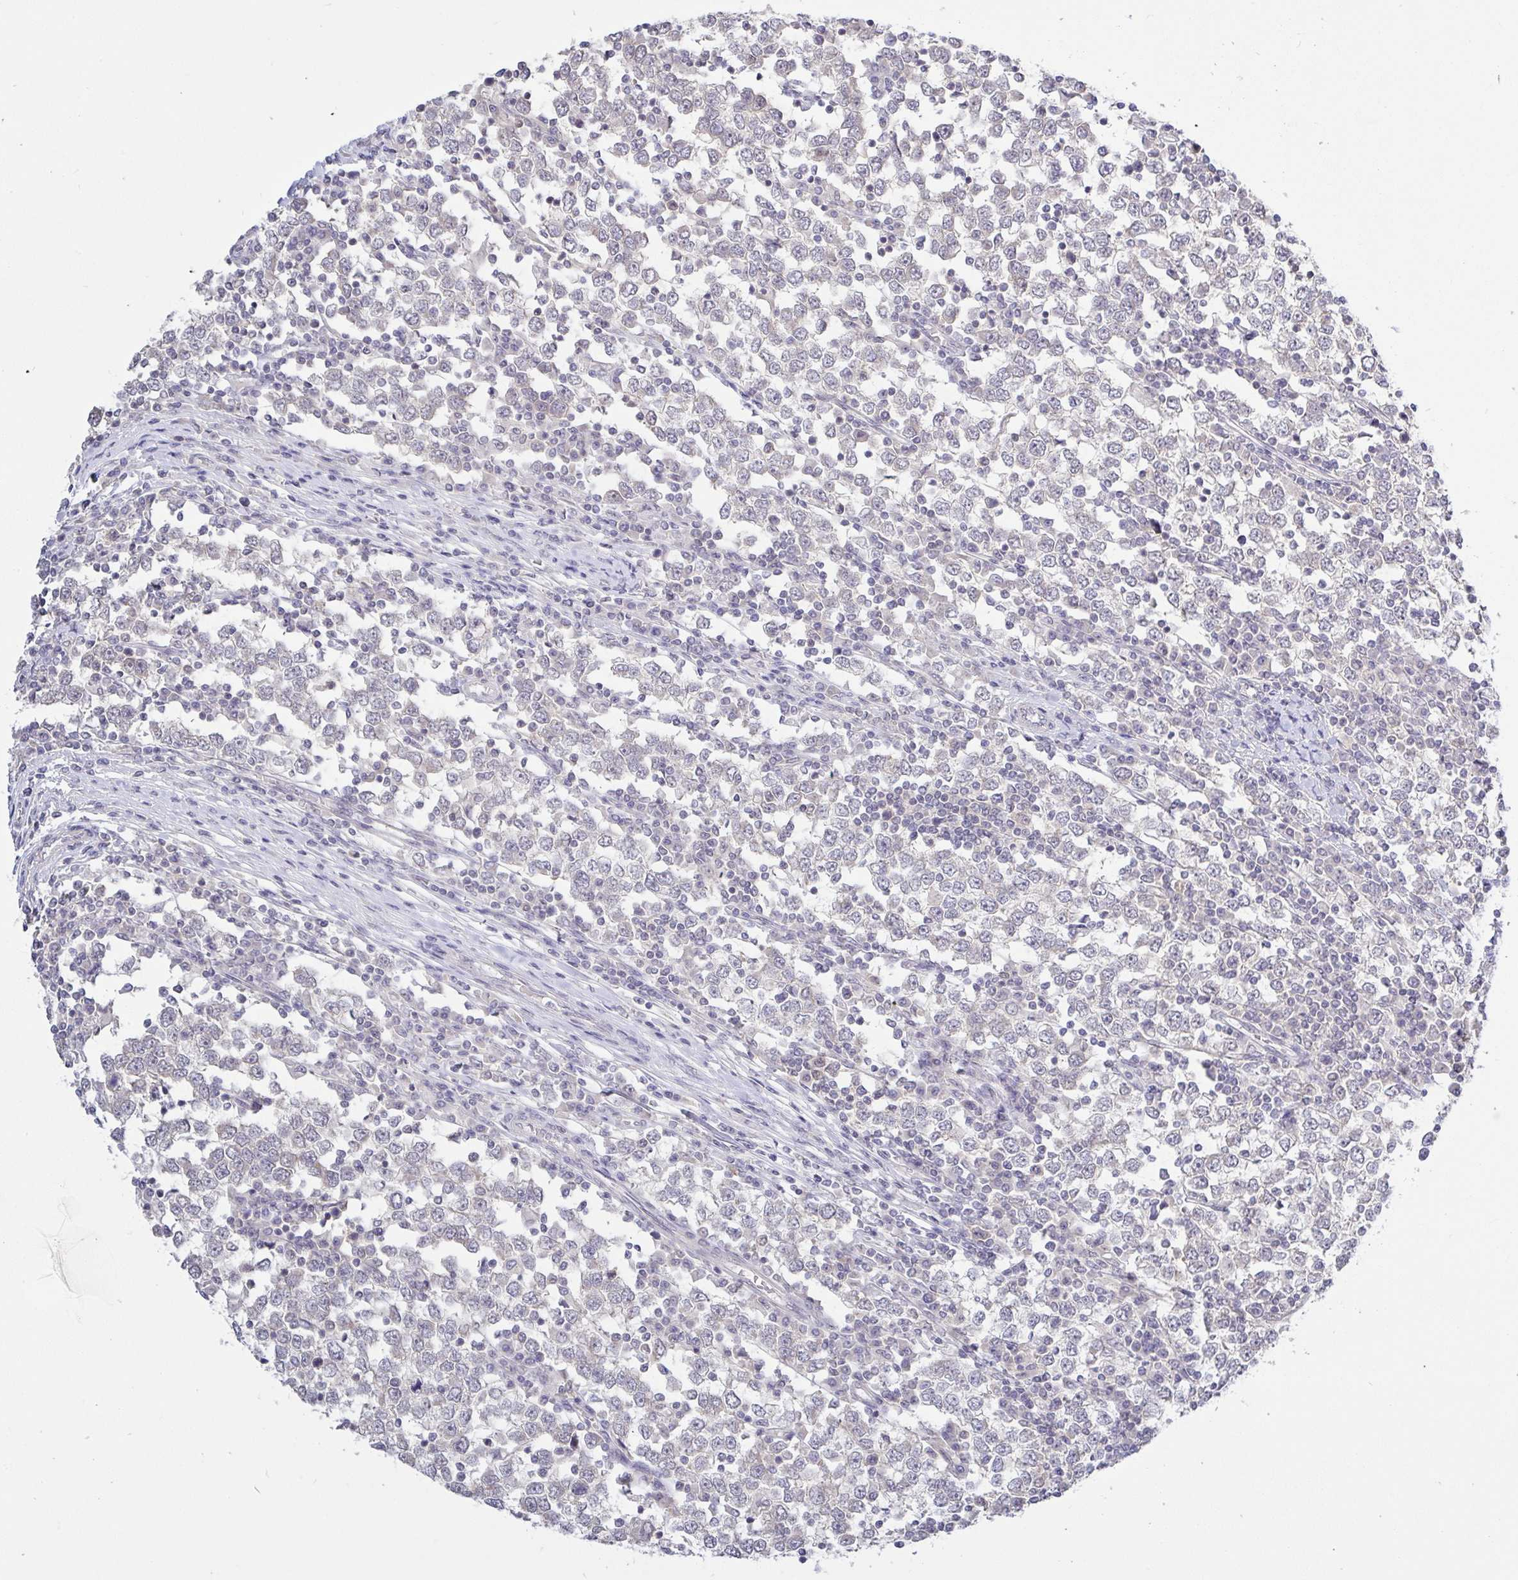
{"staining": {"intensity": "negative", "quantity": "none", "location": "none"}, "tissue": "testis cancer", "cell_type": "Tumor cells", "image_type": "cancer", "snomed": [{"axis": "morphology", "description": "Seminoma, NOS"}, {"axis": "topography", "description": "Testis"}], "caption": "Immunohistochemical staining of human testis cancer exhibits no significant expression in tumor cells.", "gene": "HYPK", "patient": {"sex": "male", "age": 65}}